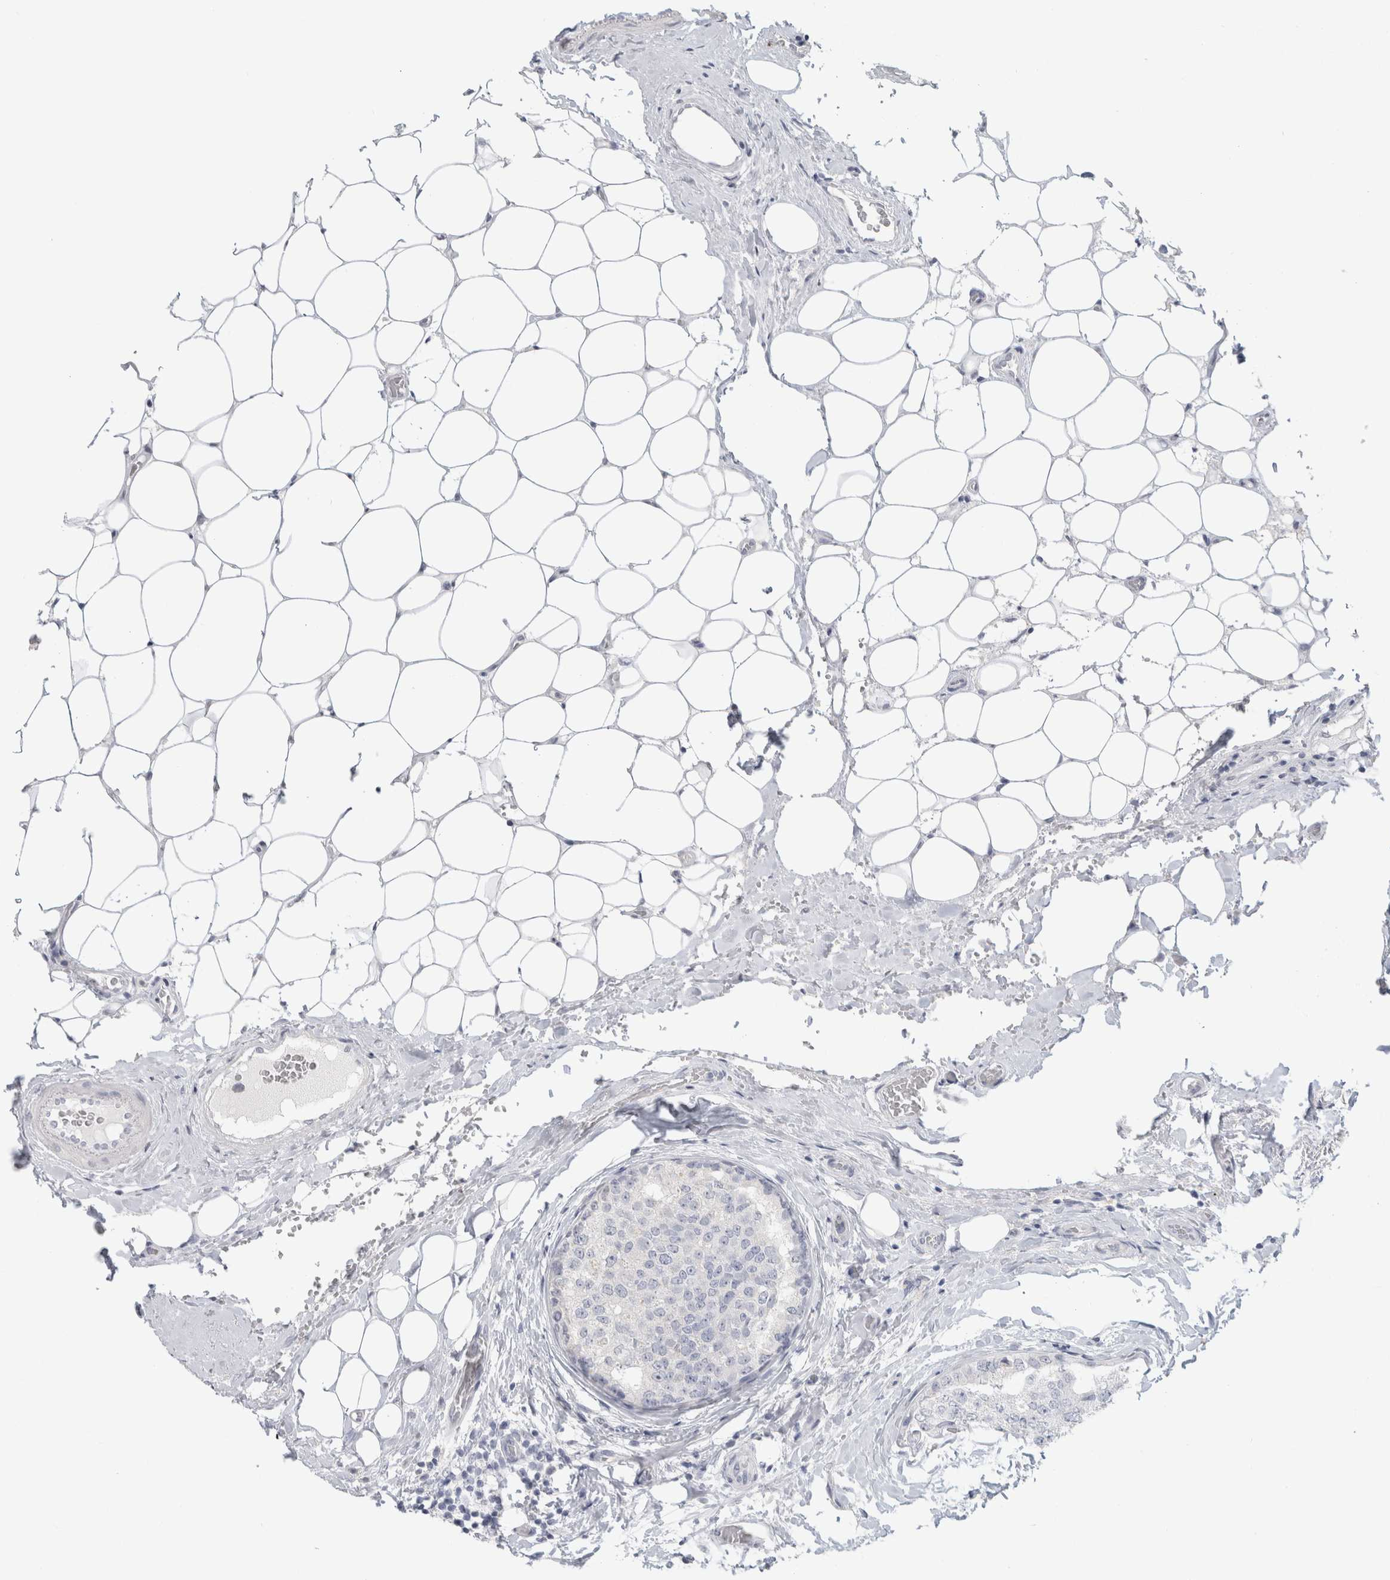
{"staining": {"intensity": "negative", "quantity": "none", "location": "none"}, "tissue": "breast cancer", "cell_type": "Tumor cells", "image_type": "cancer", "snomed": [{"axis": "morphology", "description": "Normal tissue, NOS"}, {"axis": "morphology", "description": "Duct carcinoma"}, {"axis": "topography", "description": "Breast"}], "caption": "Immunohistochemistry (IHC) image of human breast cancer (intraductal carcinoma) stained for a protein (brown), which reveals no staining in tumor cells. (DAB IHC with hematoxylin counter stain).", "gene": "SLC6A1", "patient": {"sex": "female", "age": 43}}